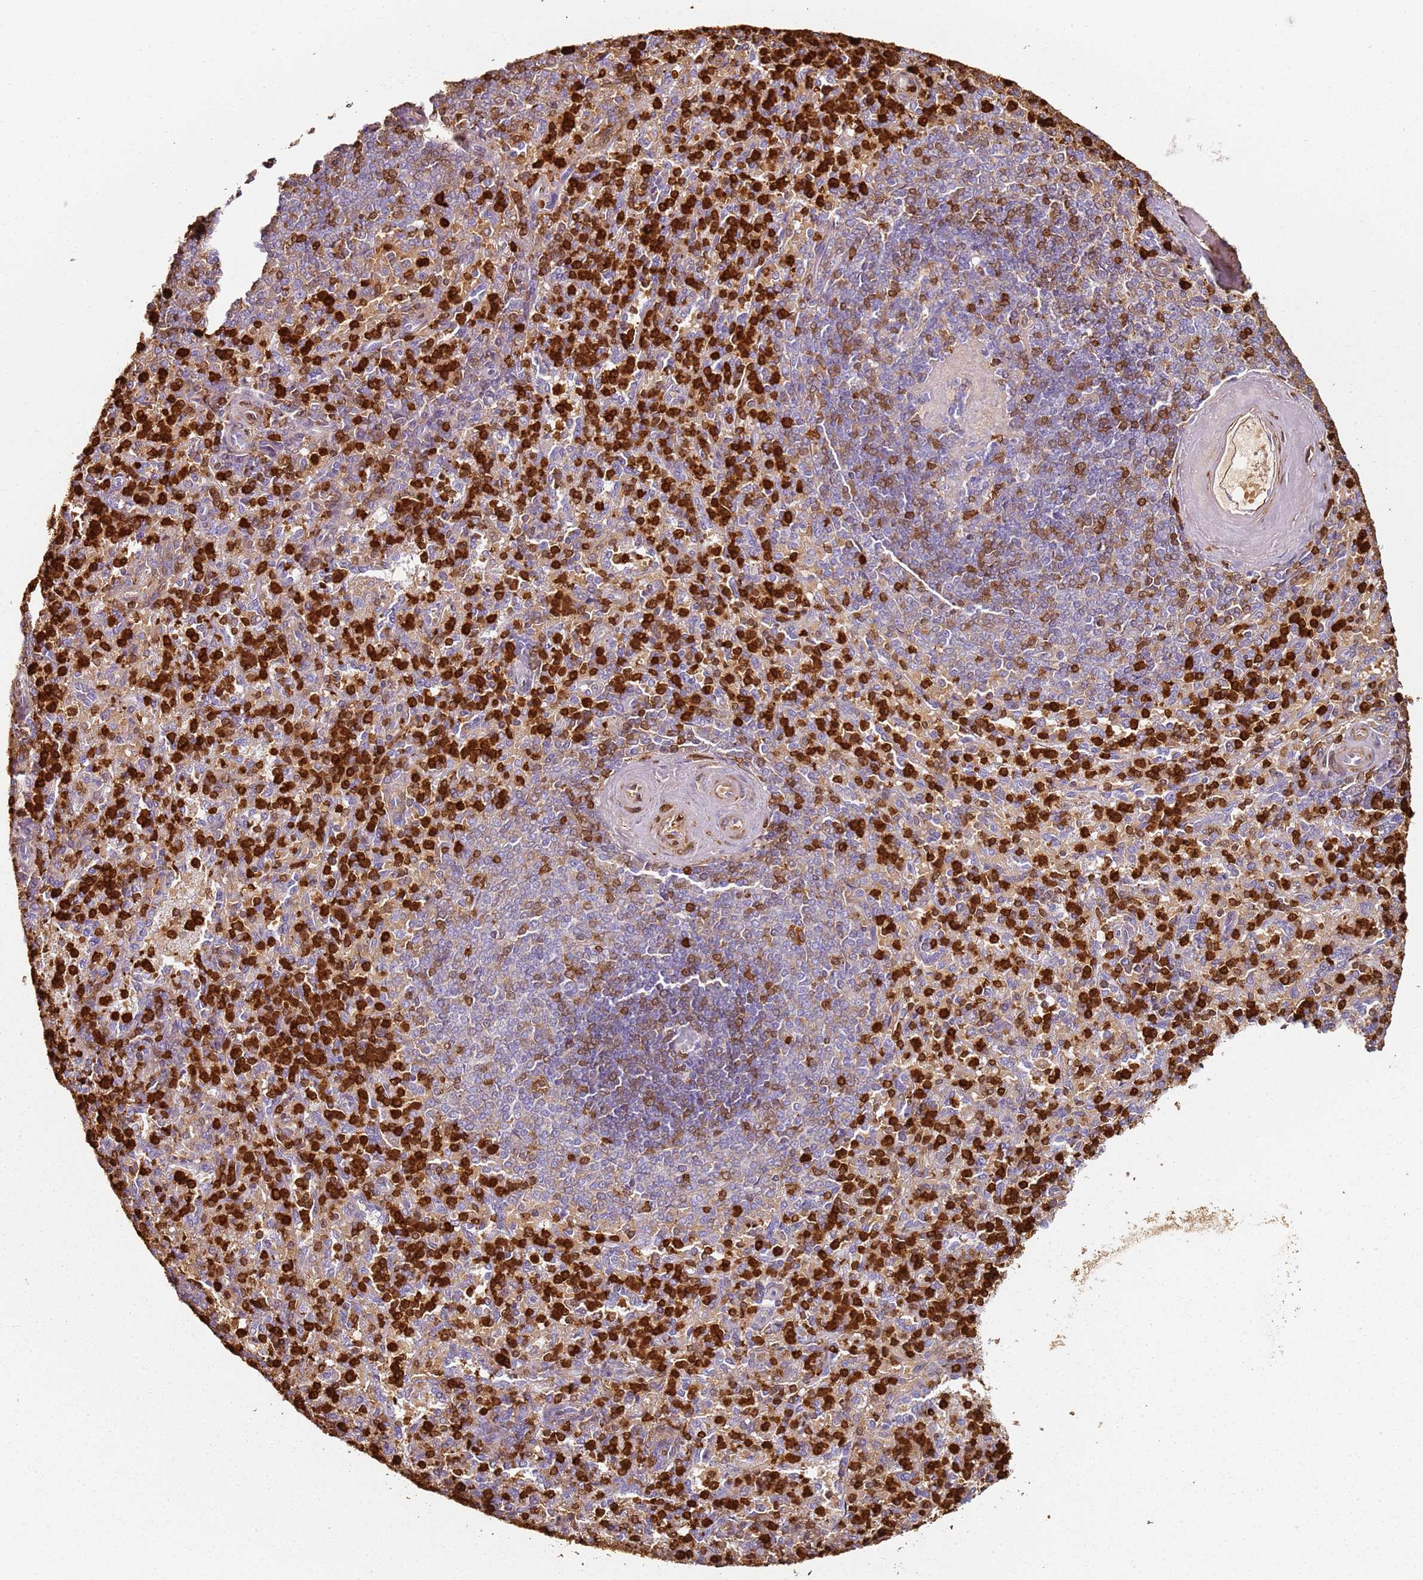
{"staining": {"intensity": "strong", "quantity": "25%-75%", "location": "cytoplasmic/membranous,nuclear"}, "tissue": "spleen", "cell_type": "Cells in red pulp", "image_type": "normal", "snomed": [{"axis": "morphology", "description": "Normal tissue, NOS"}, {"axis": "topography", "description": "Spleen"}], "caption": "About 25%-75% of cells in red pulp in unremarkable human spleen show strong cytoplasmic/membranous,nuclear protein positivity as visualized by brown immunohistochemical staining.", "gene": "S100A4", "patient": {"sex": "male", "age": 82}}